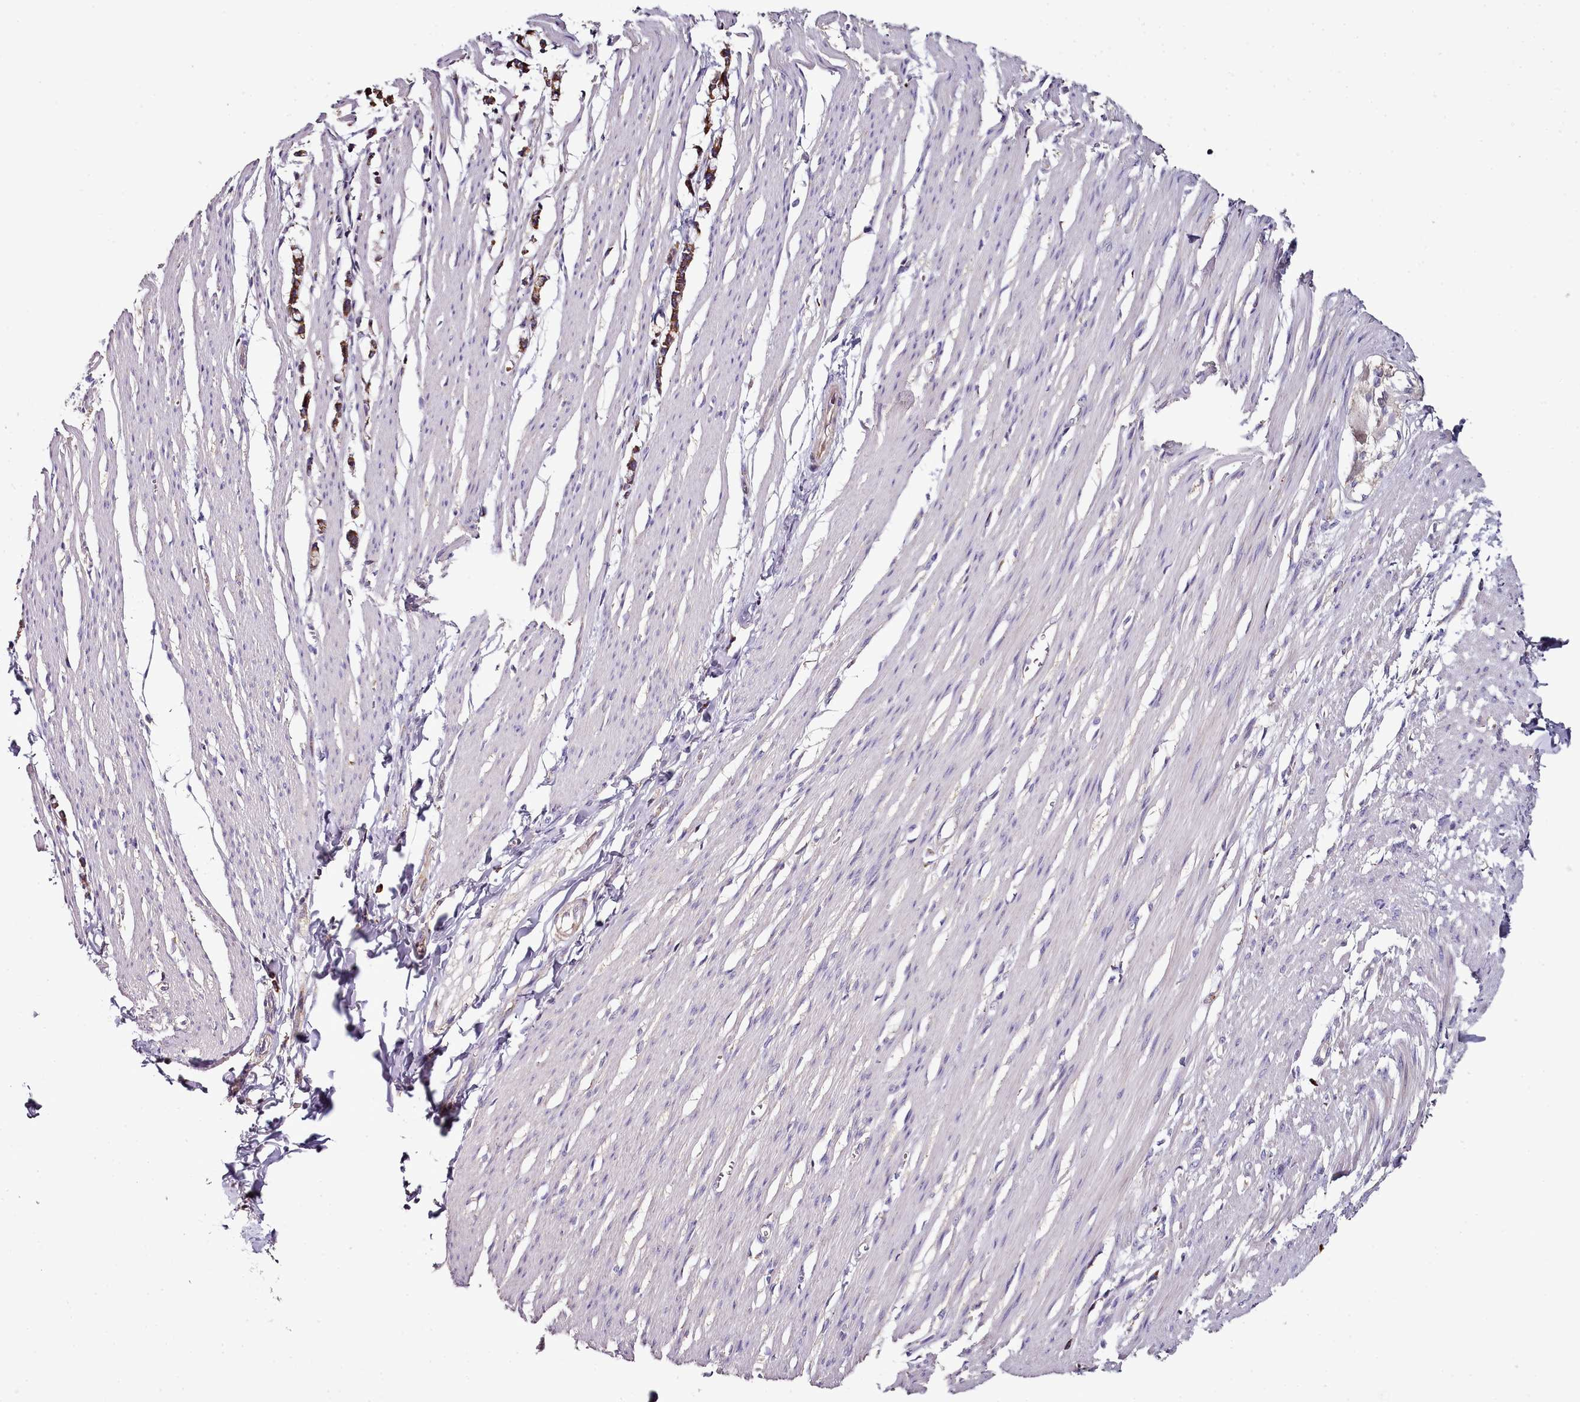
{"staining": {"intensity": "negative", "quantity": "none", "location": "none"}, "tissue": "smooth muscle", "cell_type": "Smooth muscle cells", "image_type": "normal", "snomed": [{"axis": "morphology", "description": "Normal tissue, NOS"}, {"axis": "morphology", "description": "Adenocarcinoma, NOS"}, {"axis": "topography", "description": "Colon"}, {"axis": "topography", "description": "Peripheral nerve tissue"}], "caption": "An image of smooth muscle stained for a protein reveals no brown staining in smooth muscle cells. The staining was performed using DAB to visualize the protein expression in brown, while the nuclei were stained in blue with hematoxylin (Magnification: 20x).", "gene": "ACSS1", "patient": {"sex": "male", "age": 14}}